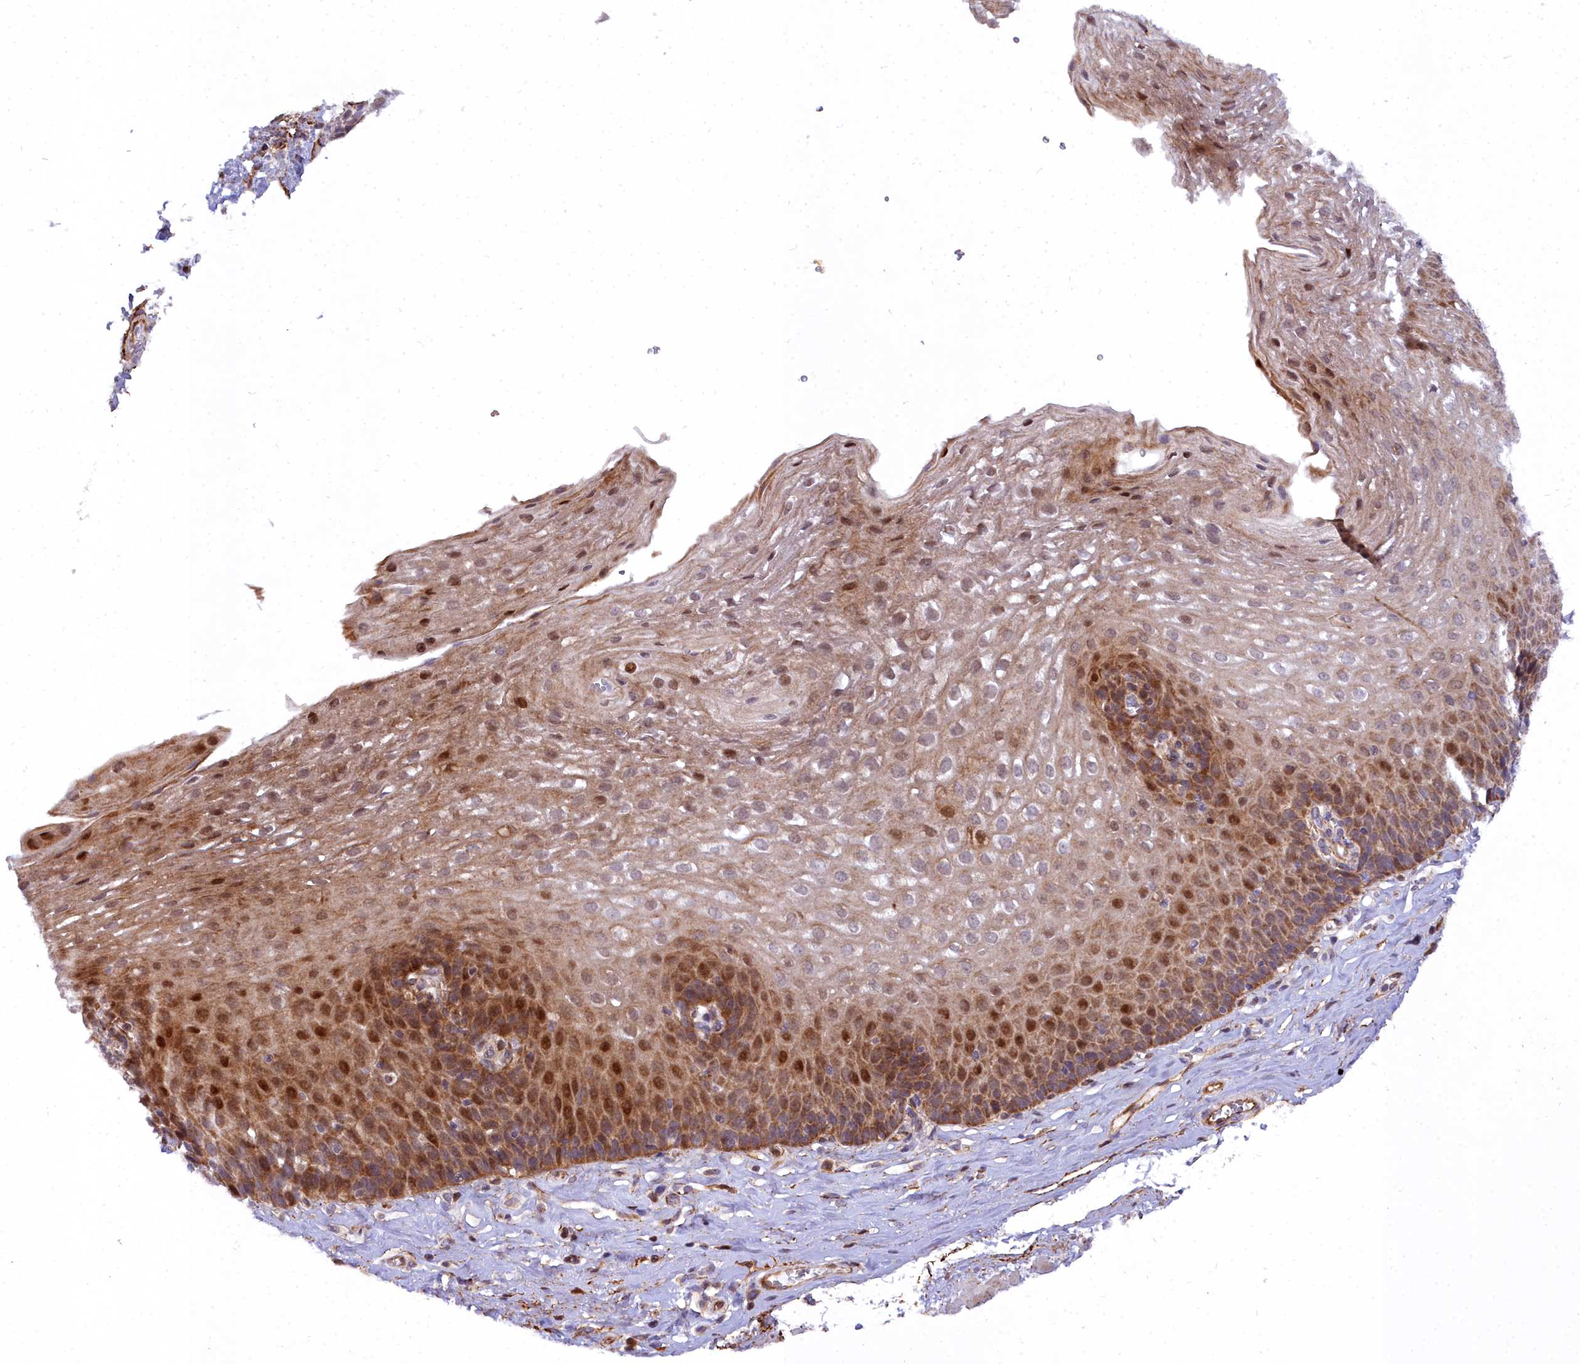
{"staining": {"intensity": "strong", "quantity": "25%-75%", "location": "cytoplasmic/membranous,nuclear"}, "tissue": "esophagus", "cell_type": "Squamous epithelial cells", "image_type": "normal", "snomed": [{"axis": "morphology", "description": "Normal tissue, NOS"}, {"axis": "topography", "description": "Esophagus"}], "caption": "A photomicrograph of human esophagus stained for a protein exhibits strong cytoplasmic/membranous,nuclear brown staining in squamous epithelial cells.", "gene": "MRPS11", "patient": {"sex": "female", "age": 66}}